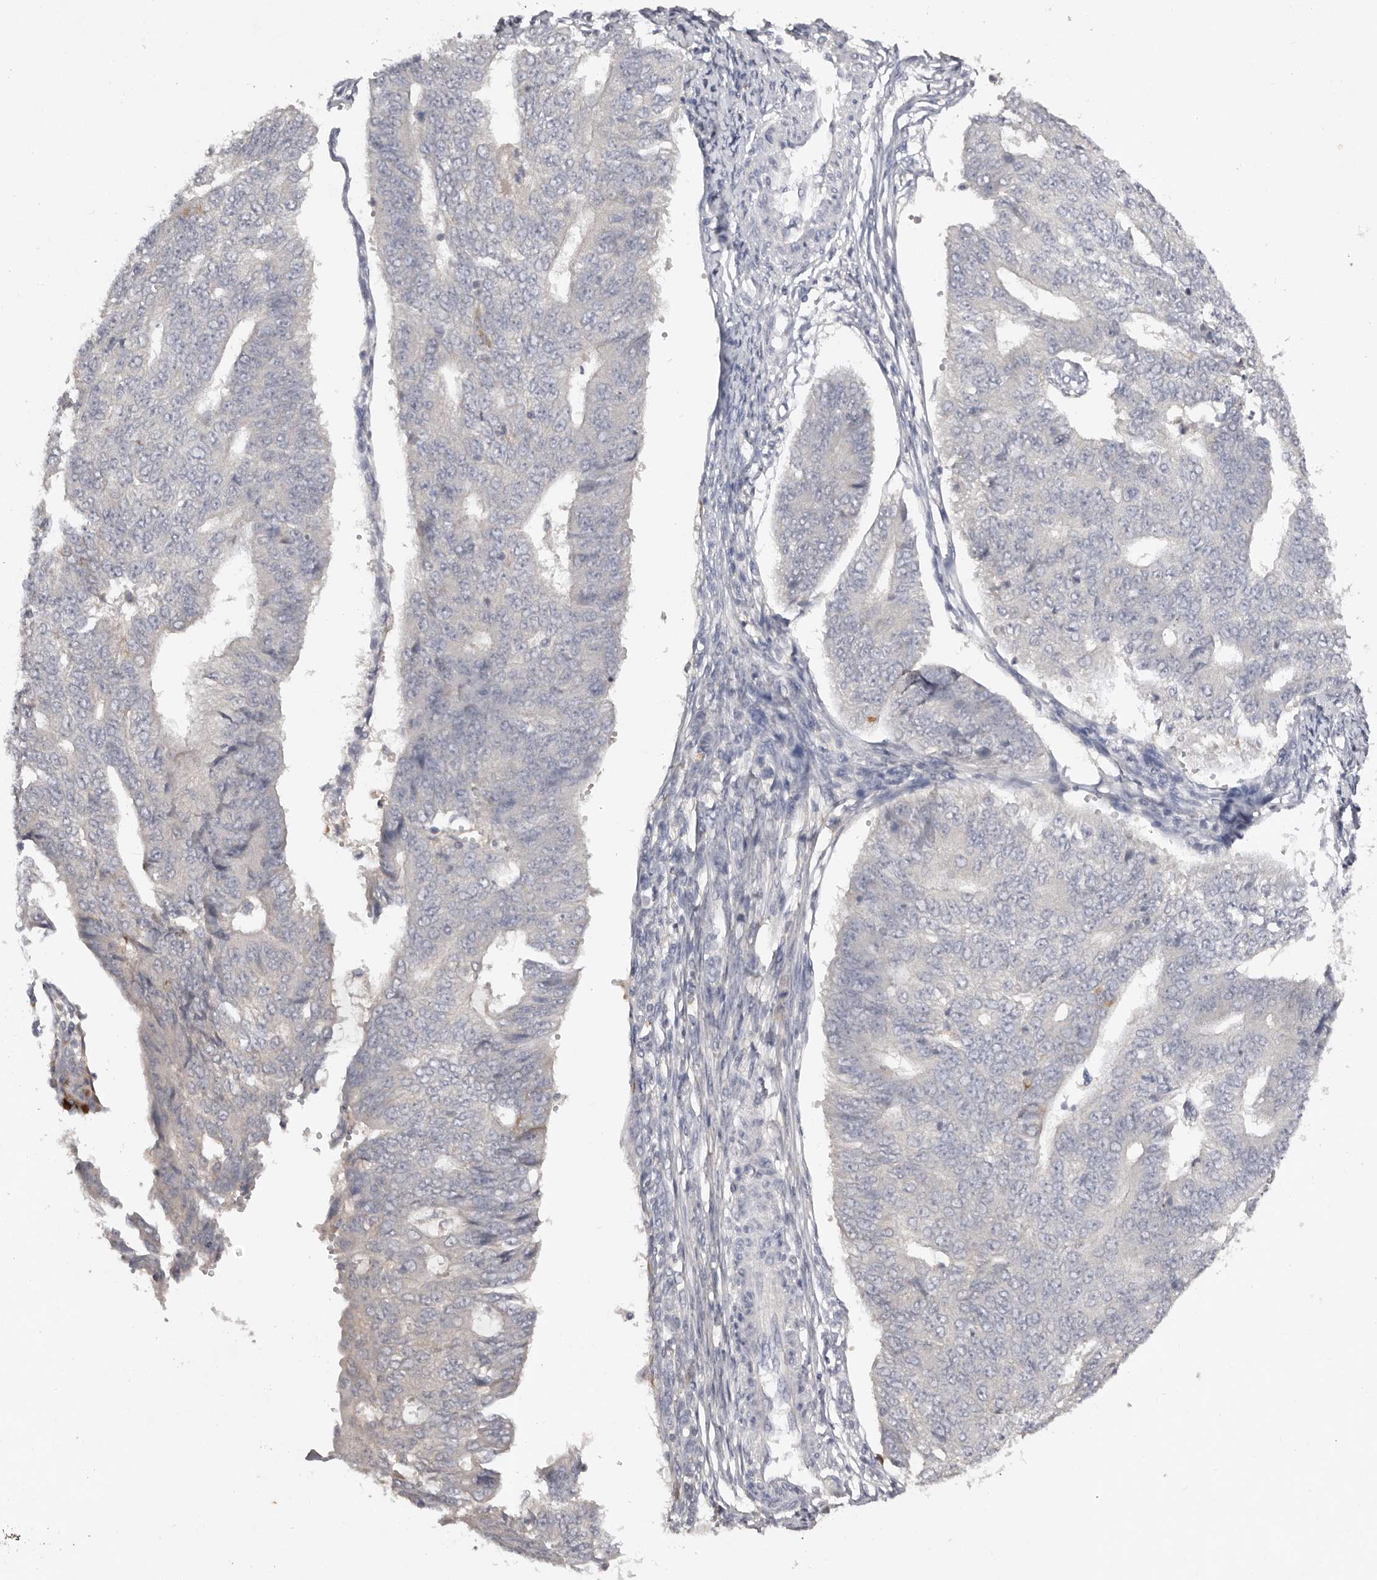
{"staining": {"intensity": "negative", "quantity": "none", "location": "none"}, "tissue": "endometrial cancer", "cell_type": "Tumor cells", "image_type": "cancer", "snomed": [{"axis": "morphology", "description": "Adenocarcinoma, NOS"}, {"axis": "topography", "description": "Endometrium"}], "caption": "IHC of endometrial adenocarcinoma demonstrates no positivity in tumor cells.", "gene": "SCUBE2", "patient": {"sex": "female", "age": 32}}